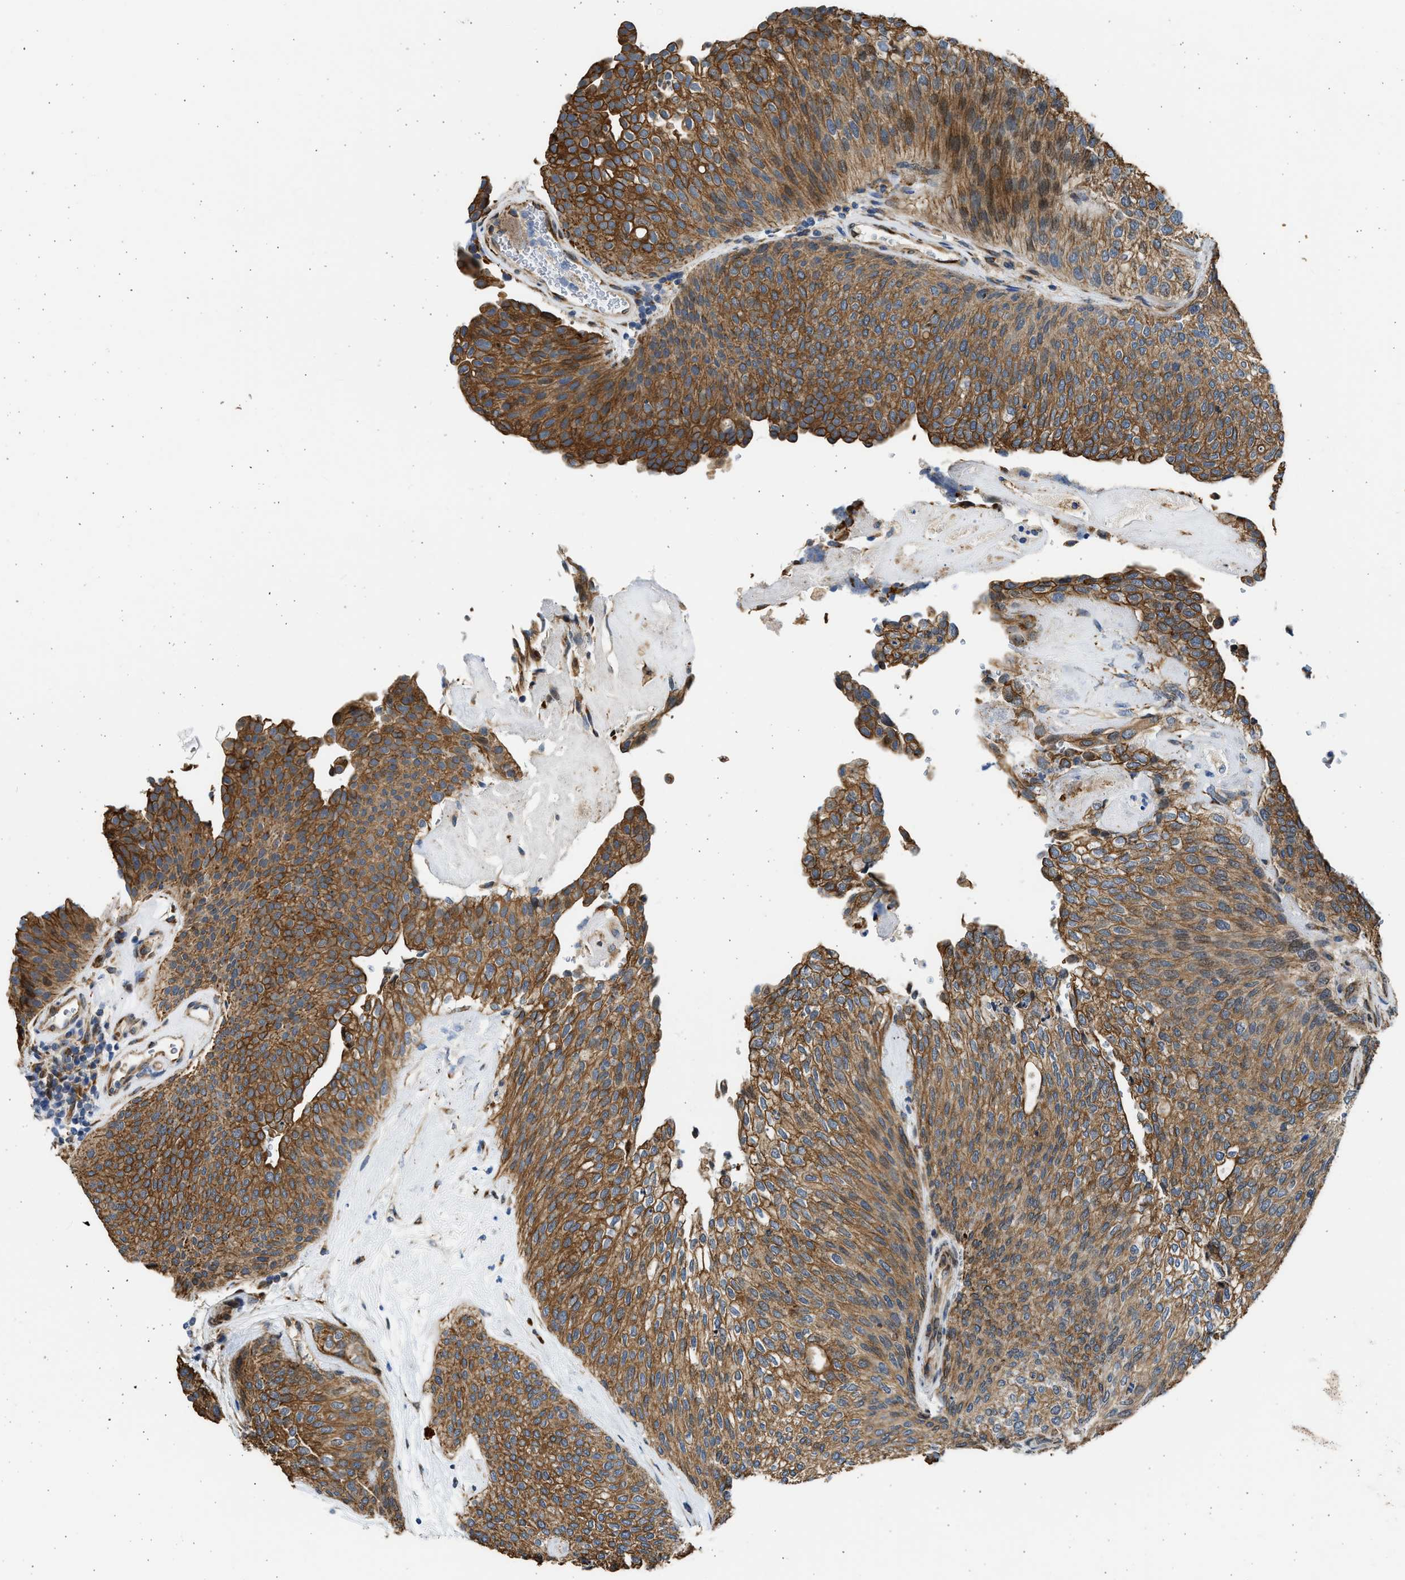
{"staining": {"intensity": "strong", "quantity": ">75%", "location": "cytoplasmic/membranous"}, "tissue": "urothelial cancer", "cell_type": "Tumor cells", "image_type": "cancer", "snomed": [{"axis": "morphology", "description": "Urothelial carcinoma, Low grade"}, {"axis": "topography", "description": "Urinary bladder"}], "caption": "Urothelial carcinoma (low-grade) tissue reveals strong cytoplasmic/membranous expression in approximately >75% of tumor cells", "gene": "PLD2", "patient": {"sex": "female", "age": 79}}